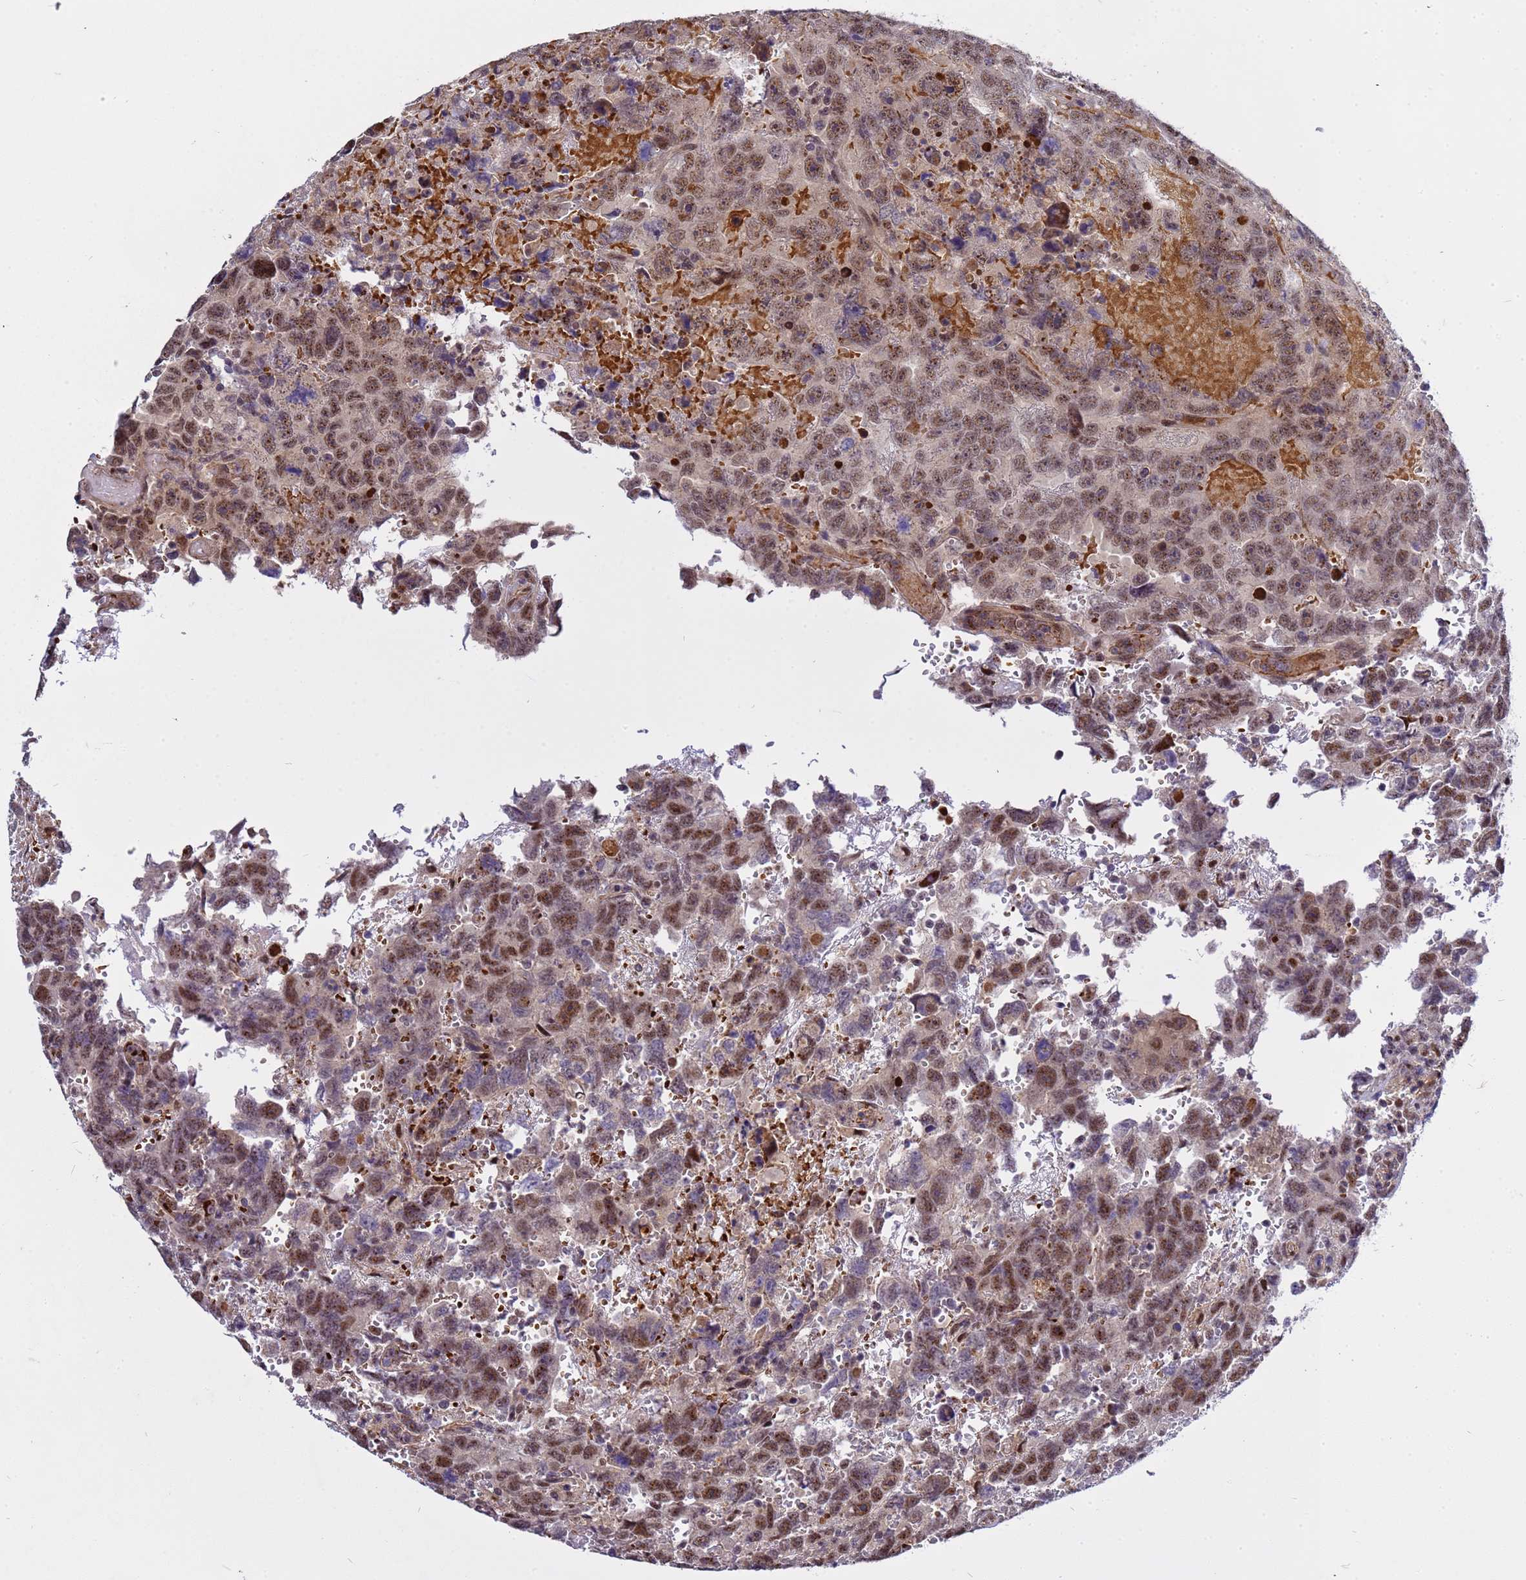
{"staining": {"intensity": "moderate", "quantity": ">75%", "location": "nuclear"}, "tissue": "testis cancer", "cell_type": "Tumor cells", "image_type": "cancer", "snomed": [{"axis": "morphology", "description": "Carcinoma, Embryonal, NOS"}, {"axis": "topography", "description": "Testis"}], "caption": "Protein expression analysis of human embryonal carcinoma (testis) reveals moderate nuclear expression in about >75% of tumor cells.", "gene": "GEN1", "patient": {"sex": "male", "age": 45}}